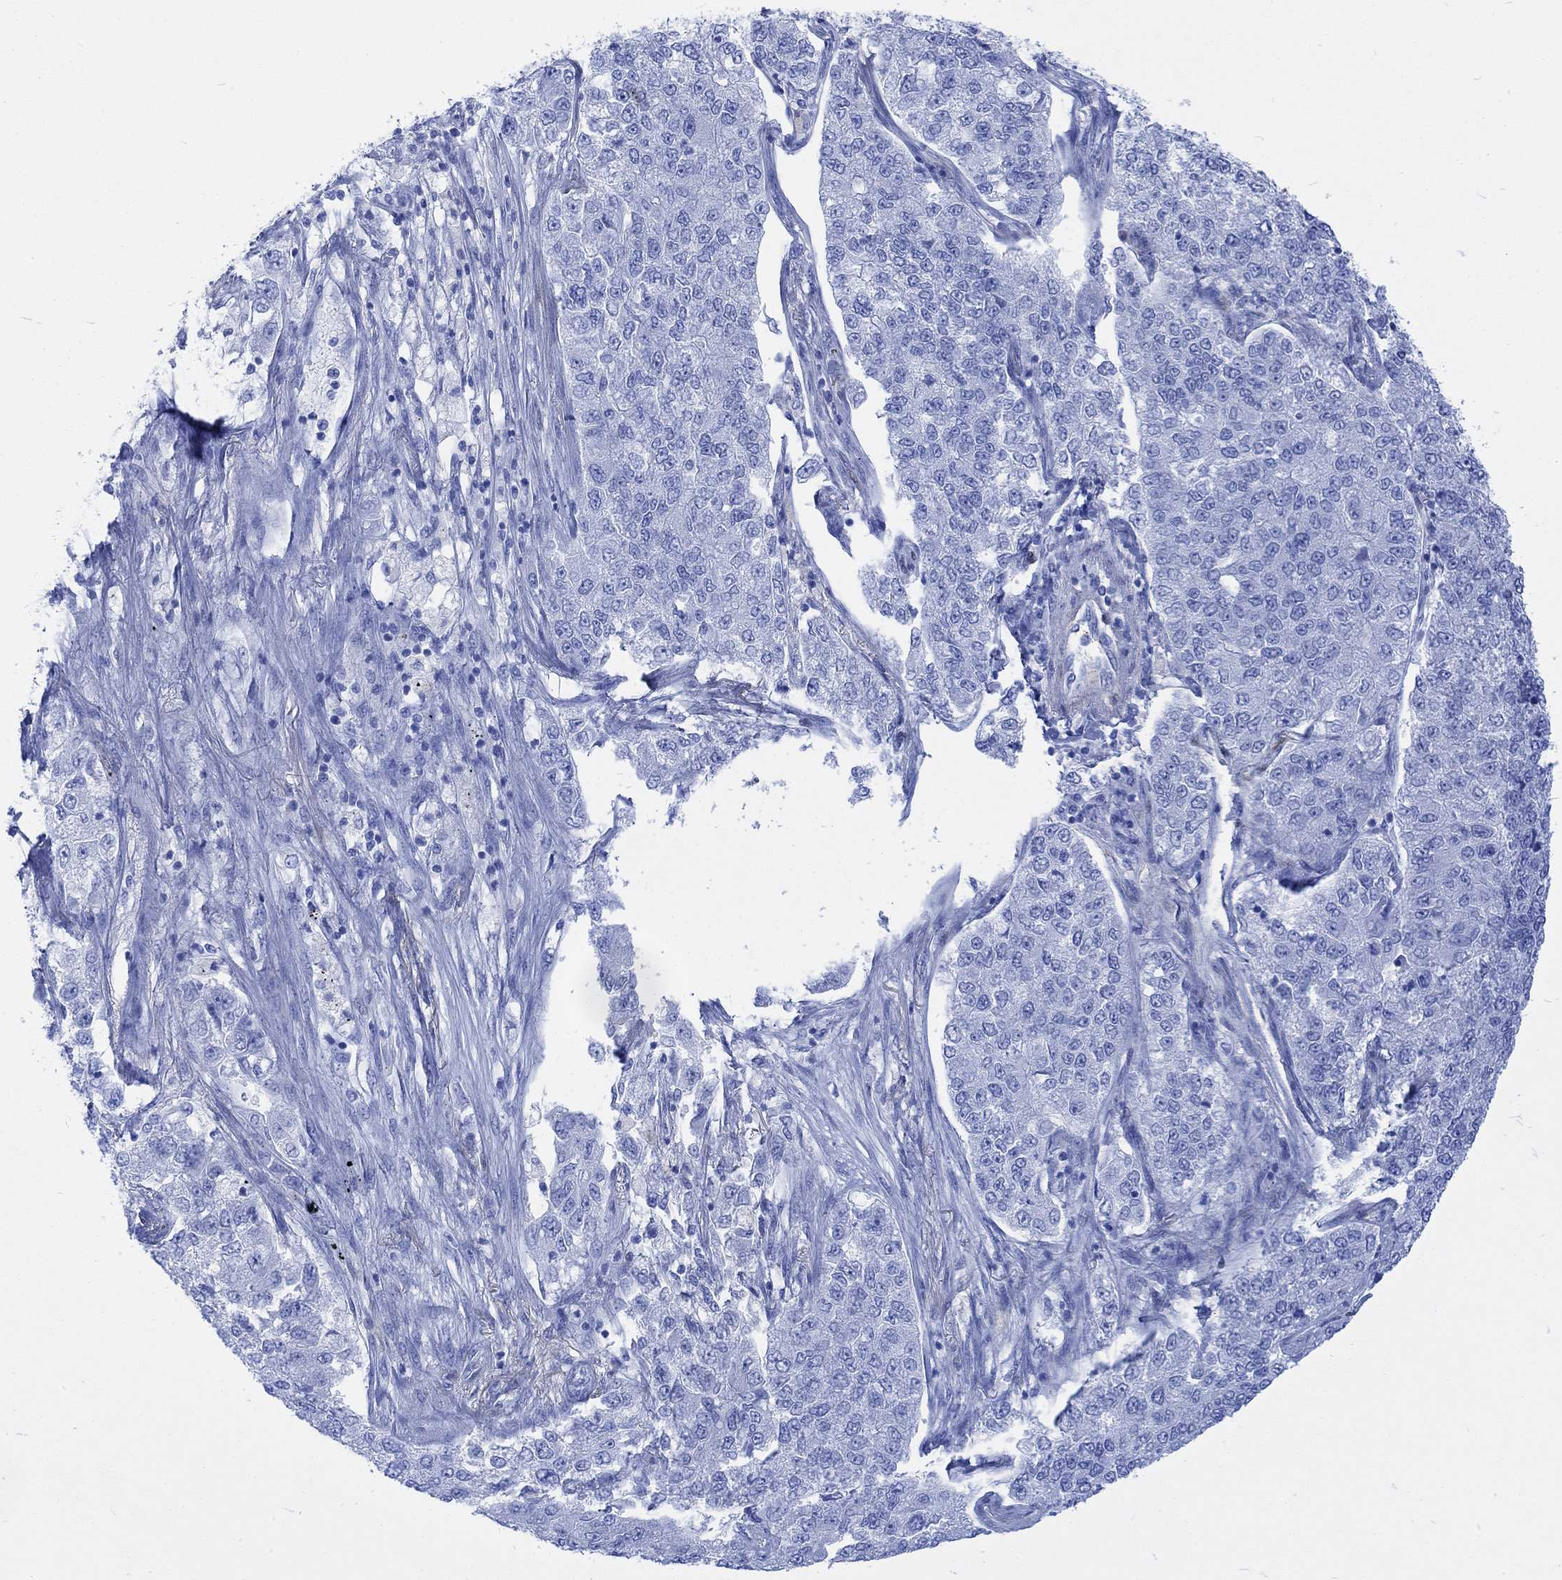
{"staining": {"intensity": "negative", "quantity": "none", "location": "none"}, "tissue": "lung cancer", "cell_type": "Tumor cells", "image_type": "cancer", "snomed": [{"axis": "morphology", "description": "Adenocarcinoma, NOS"}, {"axis": "topography", "description": "Lung"}], "caption": "An immunohistochemistry (IHC) image of adenocarcinoma (lung) is shown. There is no staining in tumor cells of adenocarcinoma (lung).", "gene": "TPPP3", "patient": {"sex": "male", "age": 49}}